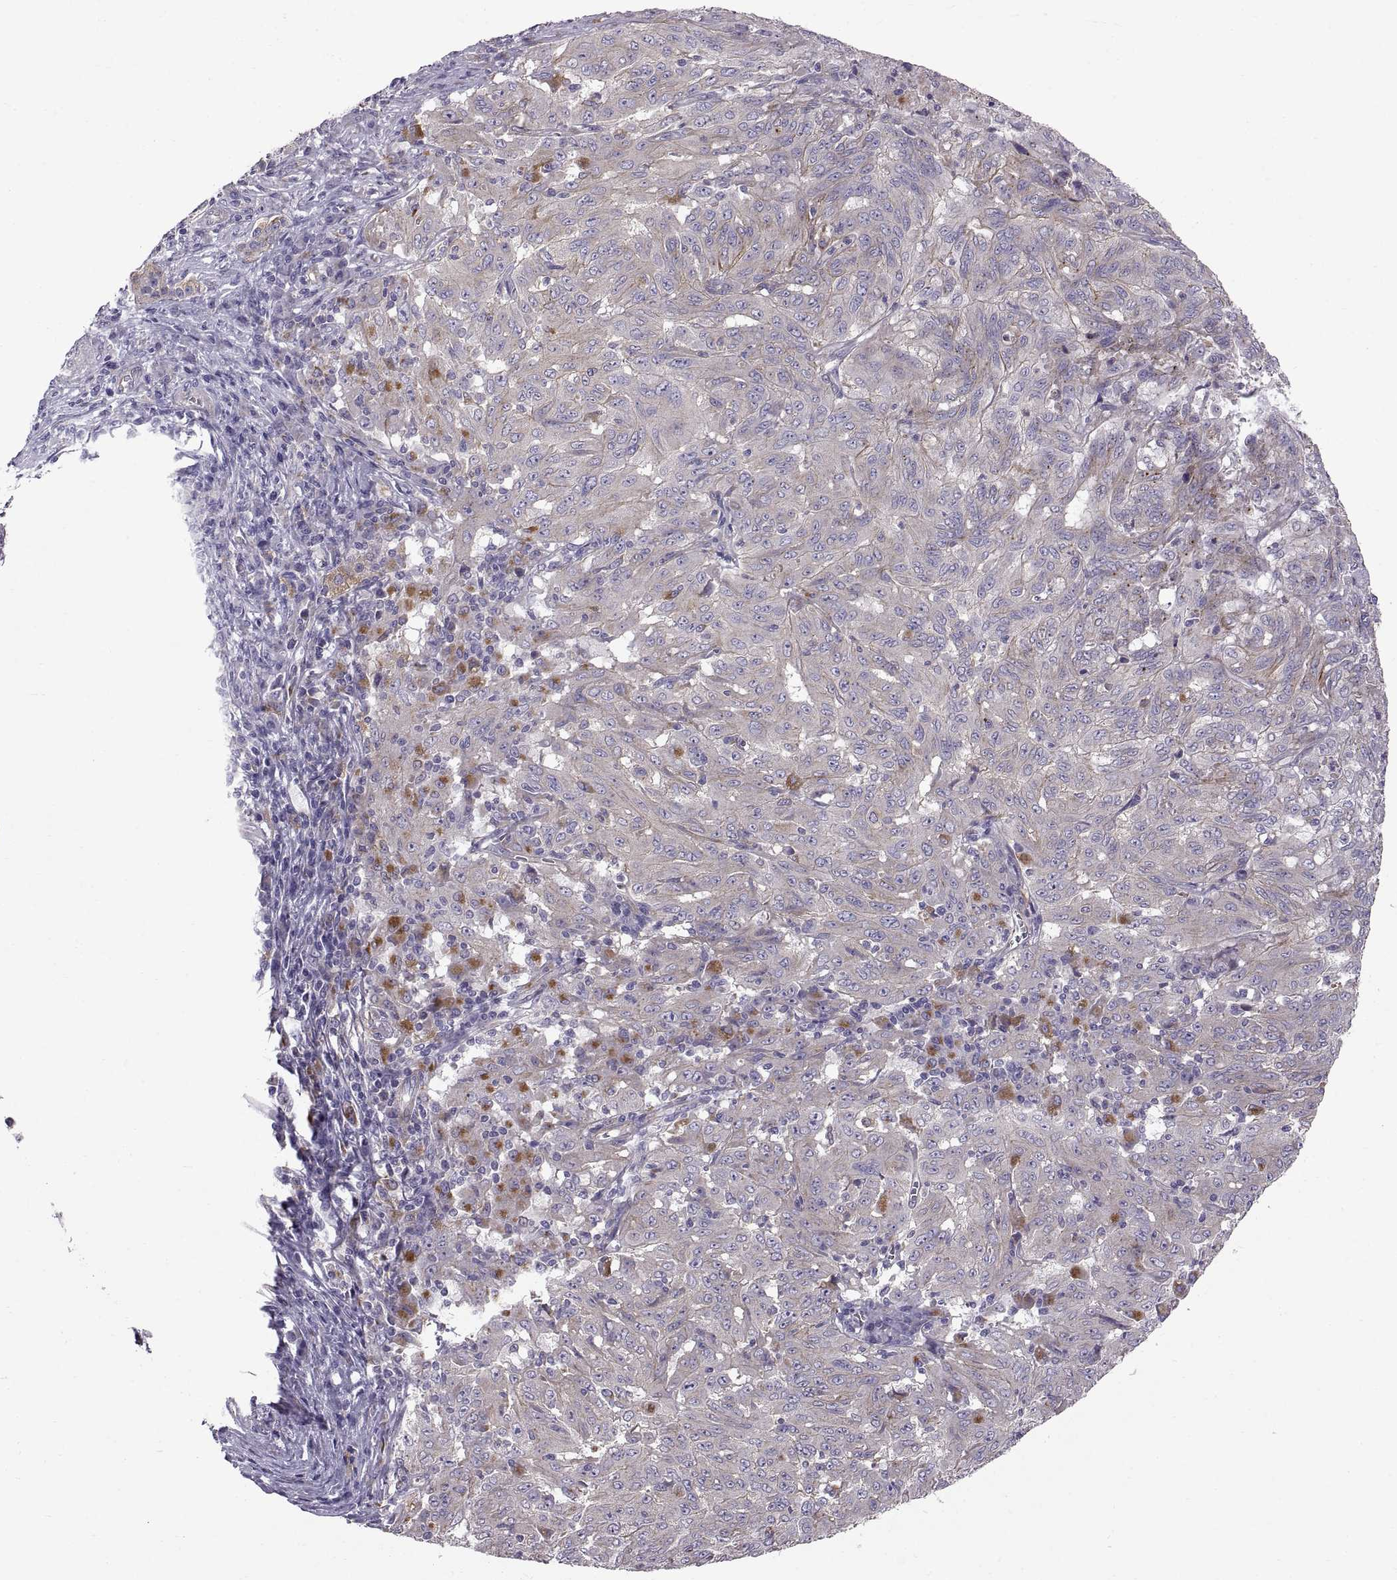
{"staining": {"intensity": "weak", "quantity": "<25%", "location": "cytoplasmic/membranous"}, "tissue": "pancreatic cancer", "cell_type": "Tumor cells", "image_type": "cancer", "snomed": [{"axis": "morphology", "description": "Adenocarcinoma, NOS"}, {"axis": "topography", "description": "Pancreas"}], "caption": "Immunohistochemistry (IHC) histopathology image of human adenocarcinoma (pancreatic) stained for a protein (brown), which demonstrates no positivity in tumor cells.", "gene": "ARSL", "patient": {"sex": "male", "age": 63}}